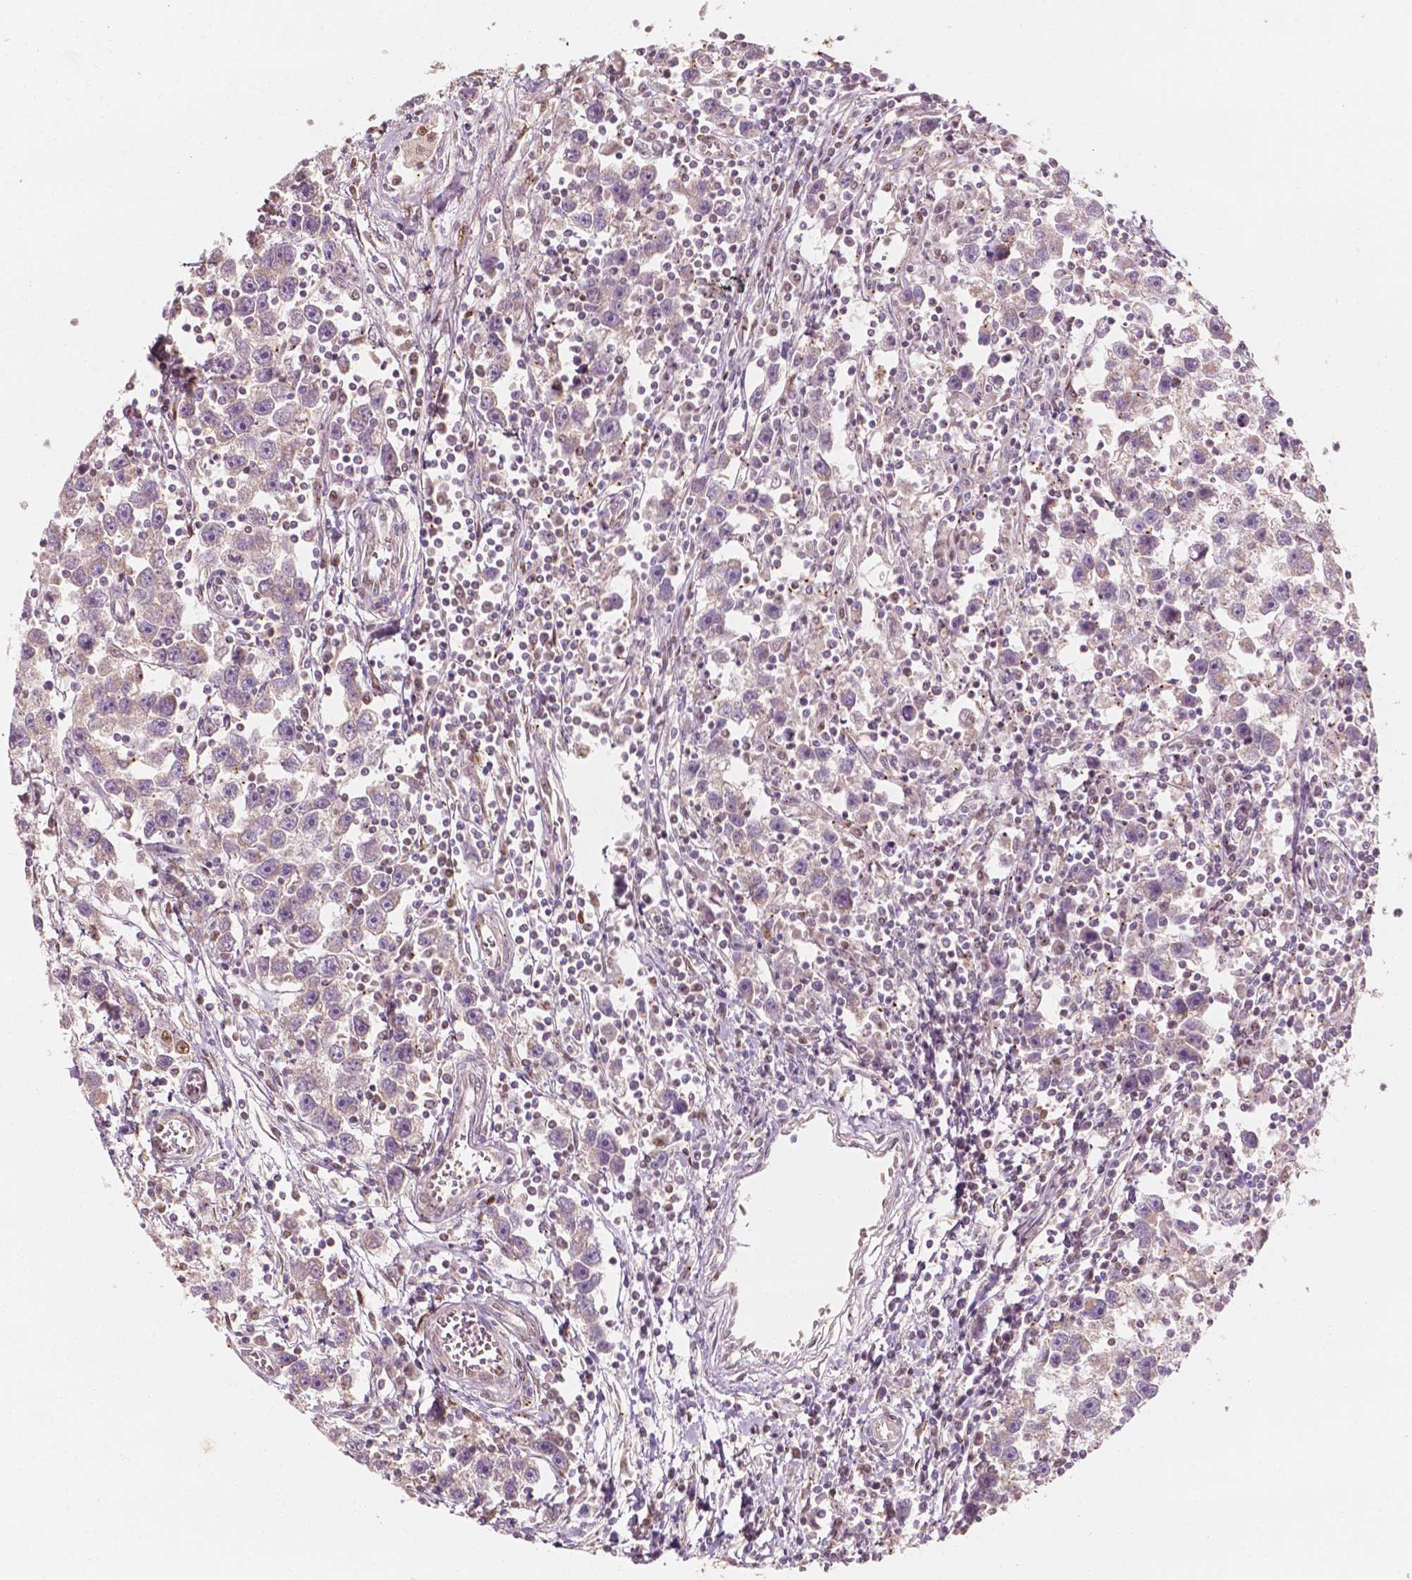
{"staining": {"intensity": "negative", "quantity": "none", "location": "none"}, "tissue": "testis cancer", "cell_type": "Tumor cells", "image_type": "cancer", "snomed": [{"axis": "morphology", "description": "Seminoma, NOS"}, {"axis": "topography", "description": "Testis"}], "caption": "Immunohistochemical staining of human testis cancer (seminoma) shows no significant staining in tumor cells.", "gene": "TBC1D17", "patient": {"sex": "male", "age": 30}}